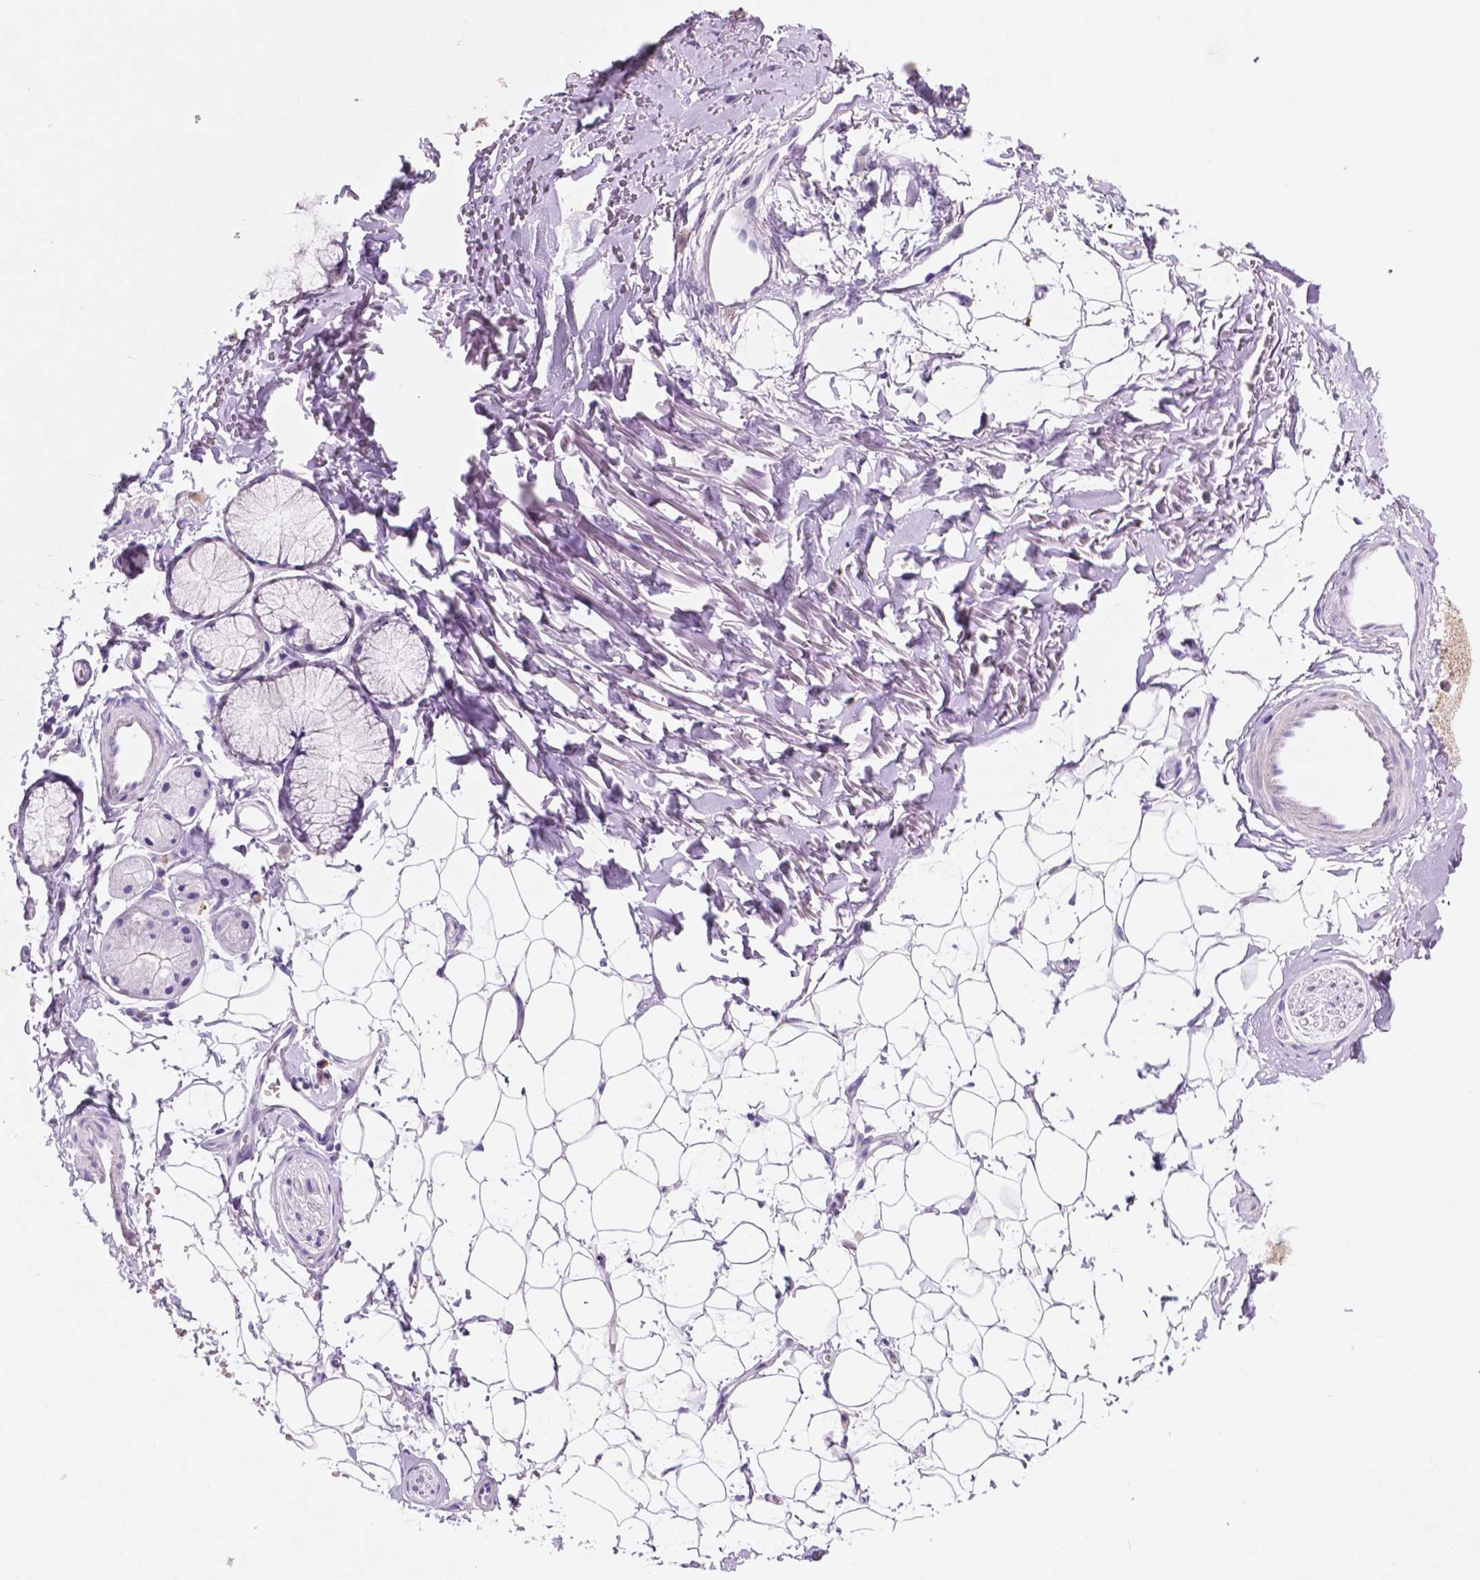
{"staining": {"intensity": "negative", "quantity": "none", "location": "none"}, "tissue": "adipose tissue", "cell_type": "Adipocytes", "image_type": "normal", "snomed": [{"axis": "morphology", "description": "Normal tissue, NOS"}, {"axis": "topography", "description": "Cartilage tissue"}, {"axis": "topography", "description": "Bronchus"}], "caption": "A photomicrograph of human adipose tissue is negative for staining in adipocytes. The staining is performed using DAB (3,3'-diaminobenzidine) brown chromogen with nuclei counter-stained in using hematoxylin.", "gene": "EBLN2", "patient": {"sex": "female", "age": 79}}